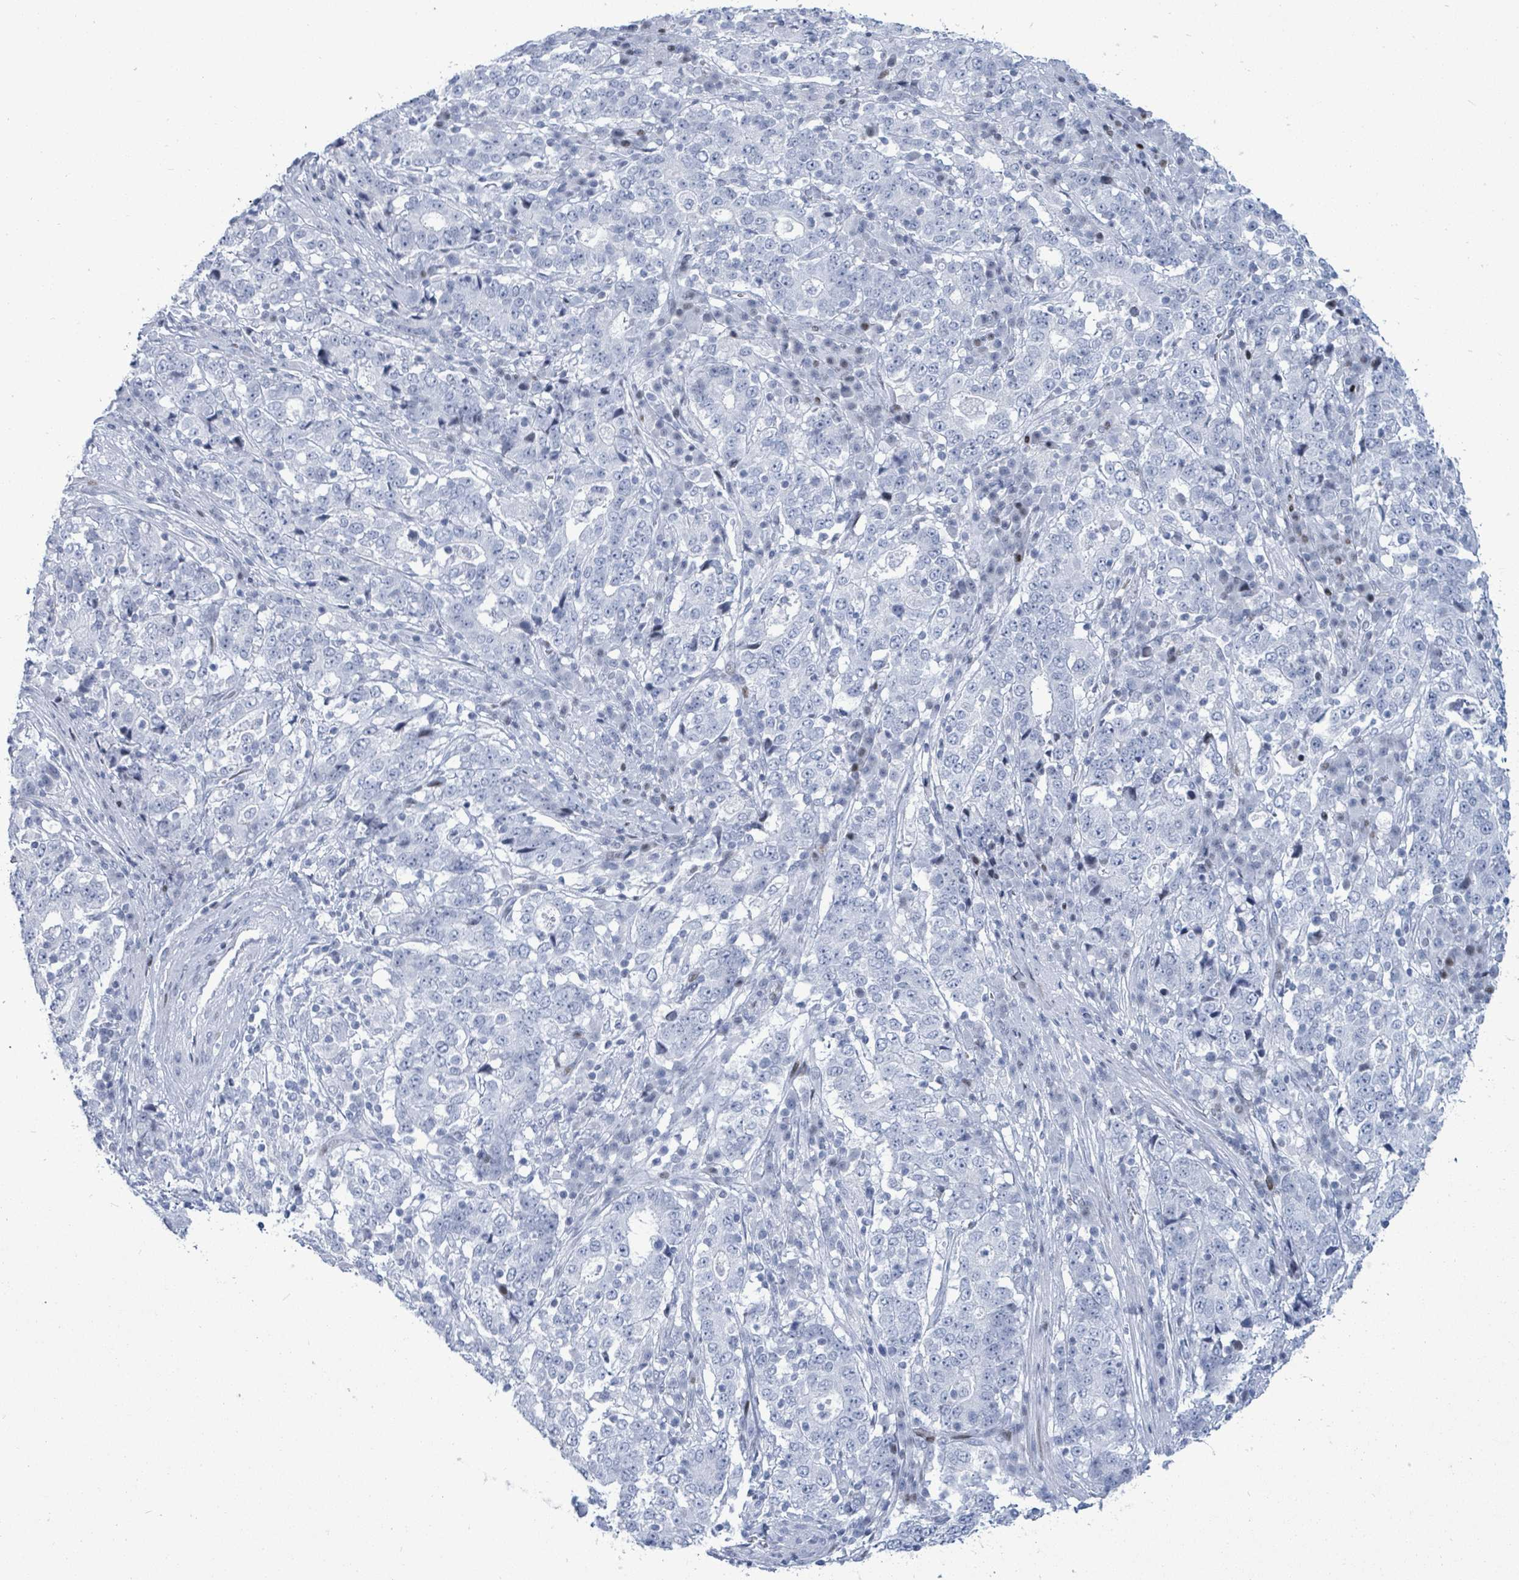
{"staining": {"intensity": "negative", "quantity": "none", "location": "none"}, "tissue": "stomach cancer", "cell_type": "Tumor cells", "image_type": "cancer", "snomed": [{"axis": "morphology", "description": "Adenocarcinoma, NOS"}, {"axis": "topography", "description": "Stomach"}], "caption": "Immunohistochemical staining of human stomach cancer (adenocarcinoma) reveals no significant positivity in tumor cells.", "gene": "MALL", "patient": {"sex": "male", "age": 59}}